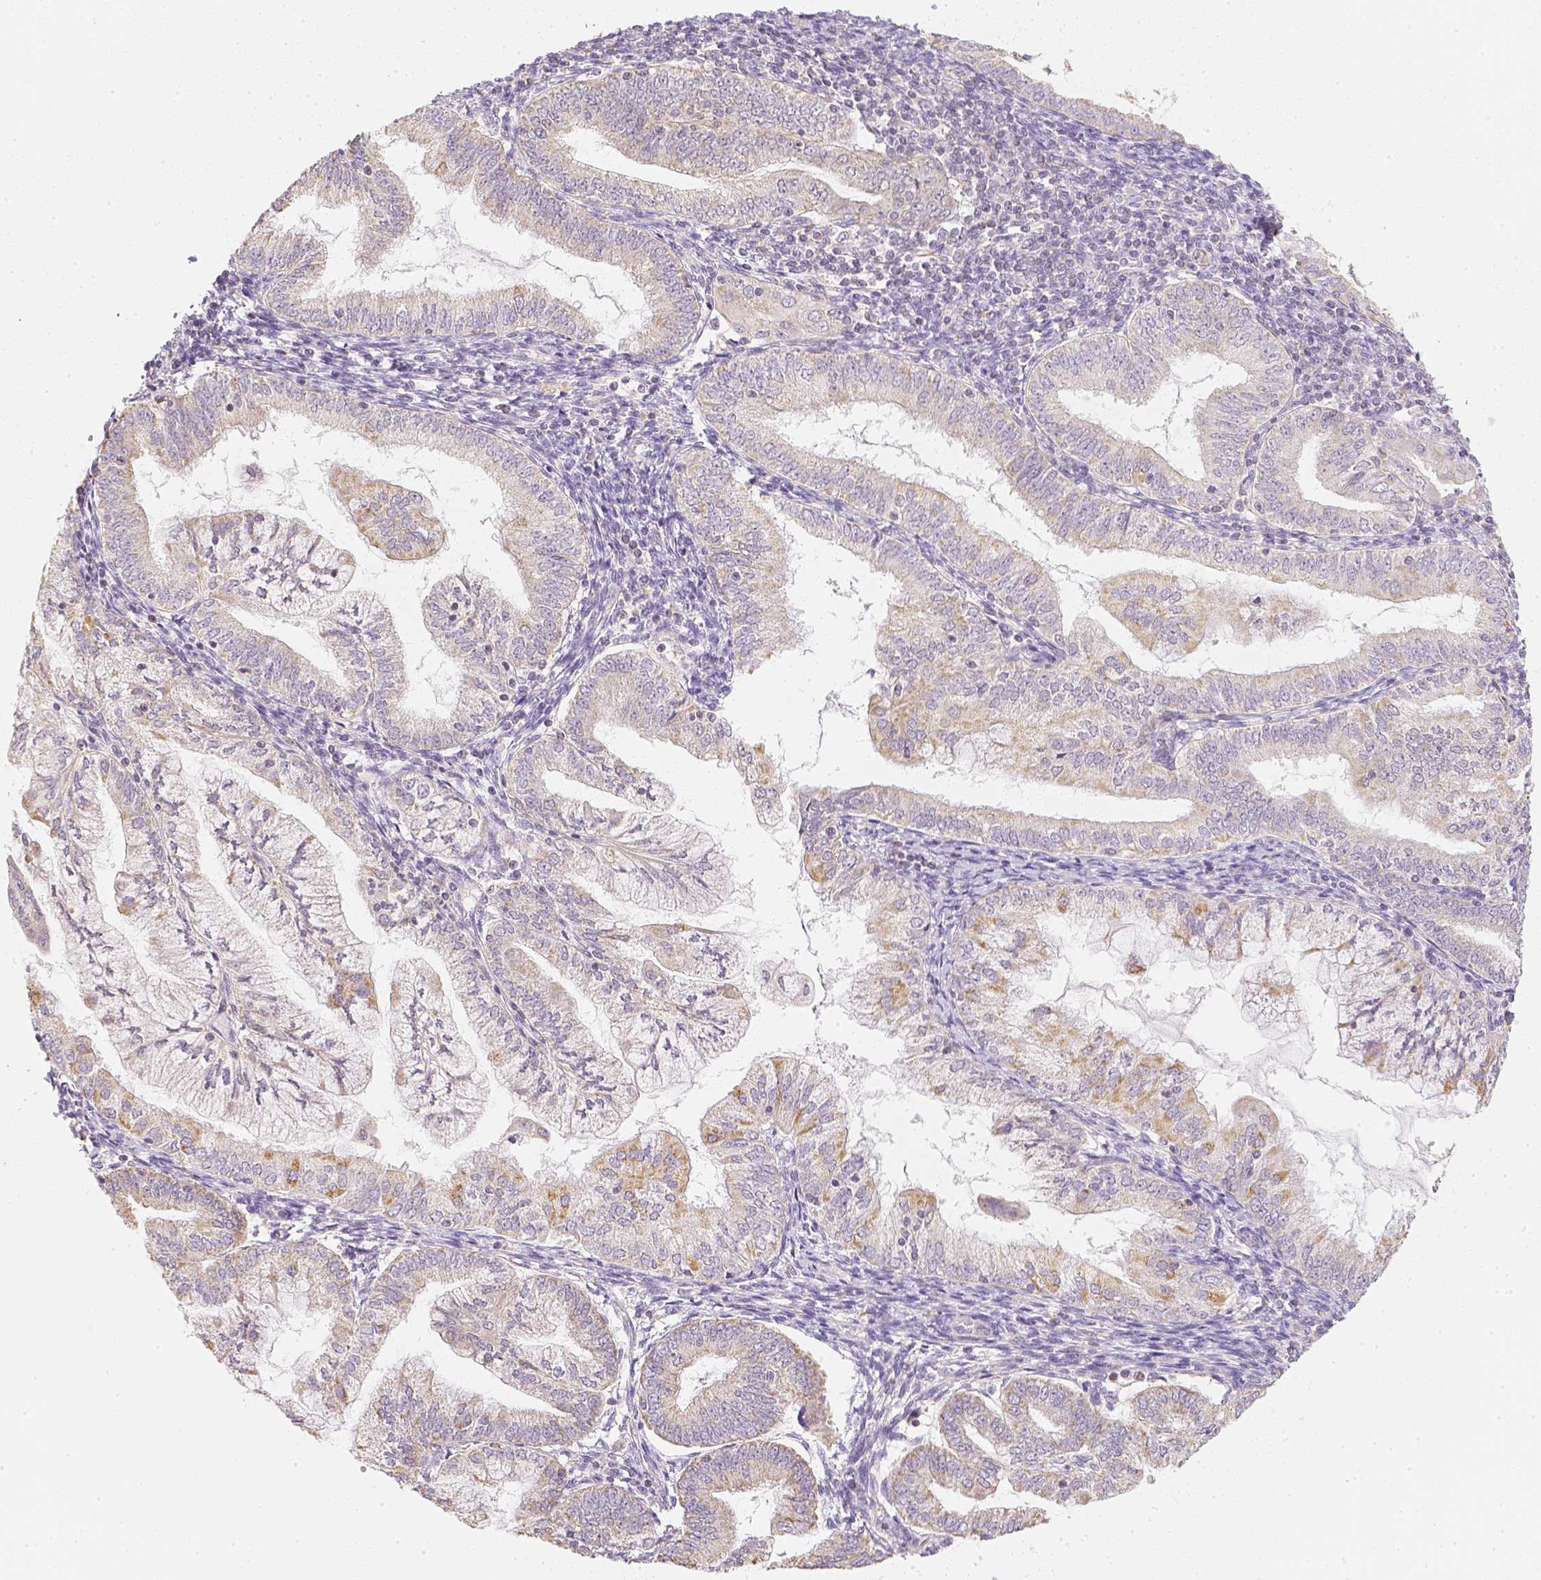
{"staining": {"intensity": "moderate", "quantity": "<25%", "location": "cytoplasmic/membranous"}, "tissue": "endometrial cancer", "cell_type": "Tumor cells", "image_type": "cancer", "snomed": [{"axis": "morphology", "description": "Adenocarcinoma, NOS"}, {"axis": "topography", "description": "Endometrium"}], "caption": "A brown stain highlights moderate cytoplasmic/membranous expression of a protein in endometrial adenocarcinoma tumor cells.", "gene": "NVL", "patient": {"sex": "female", "age": 55}}